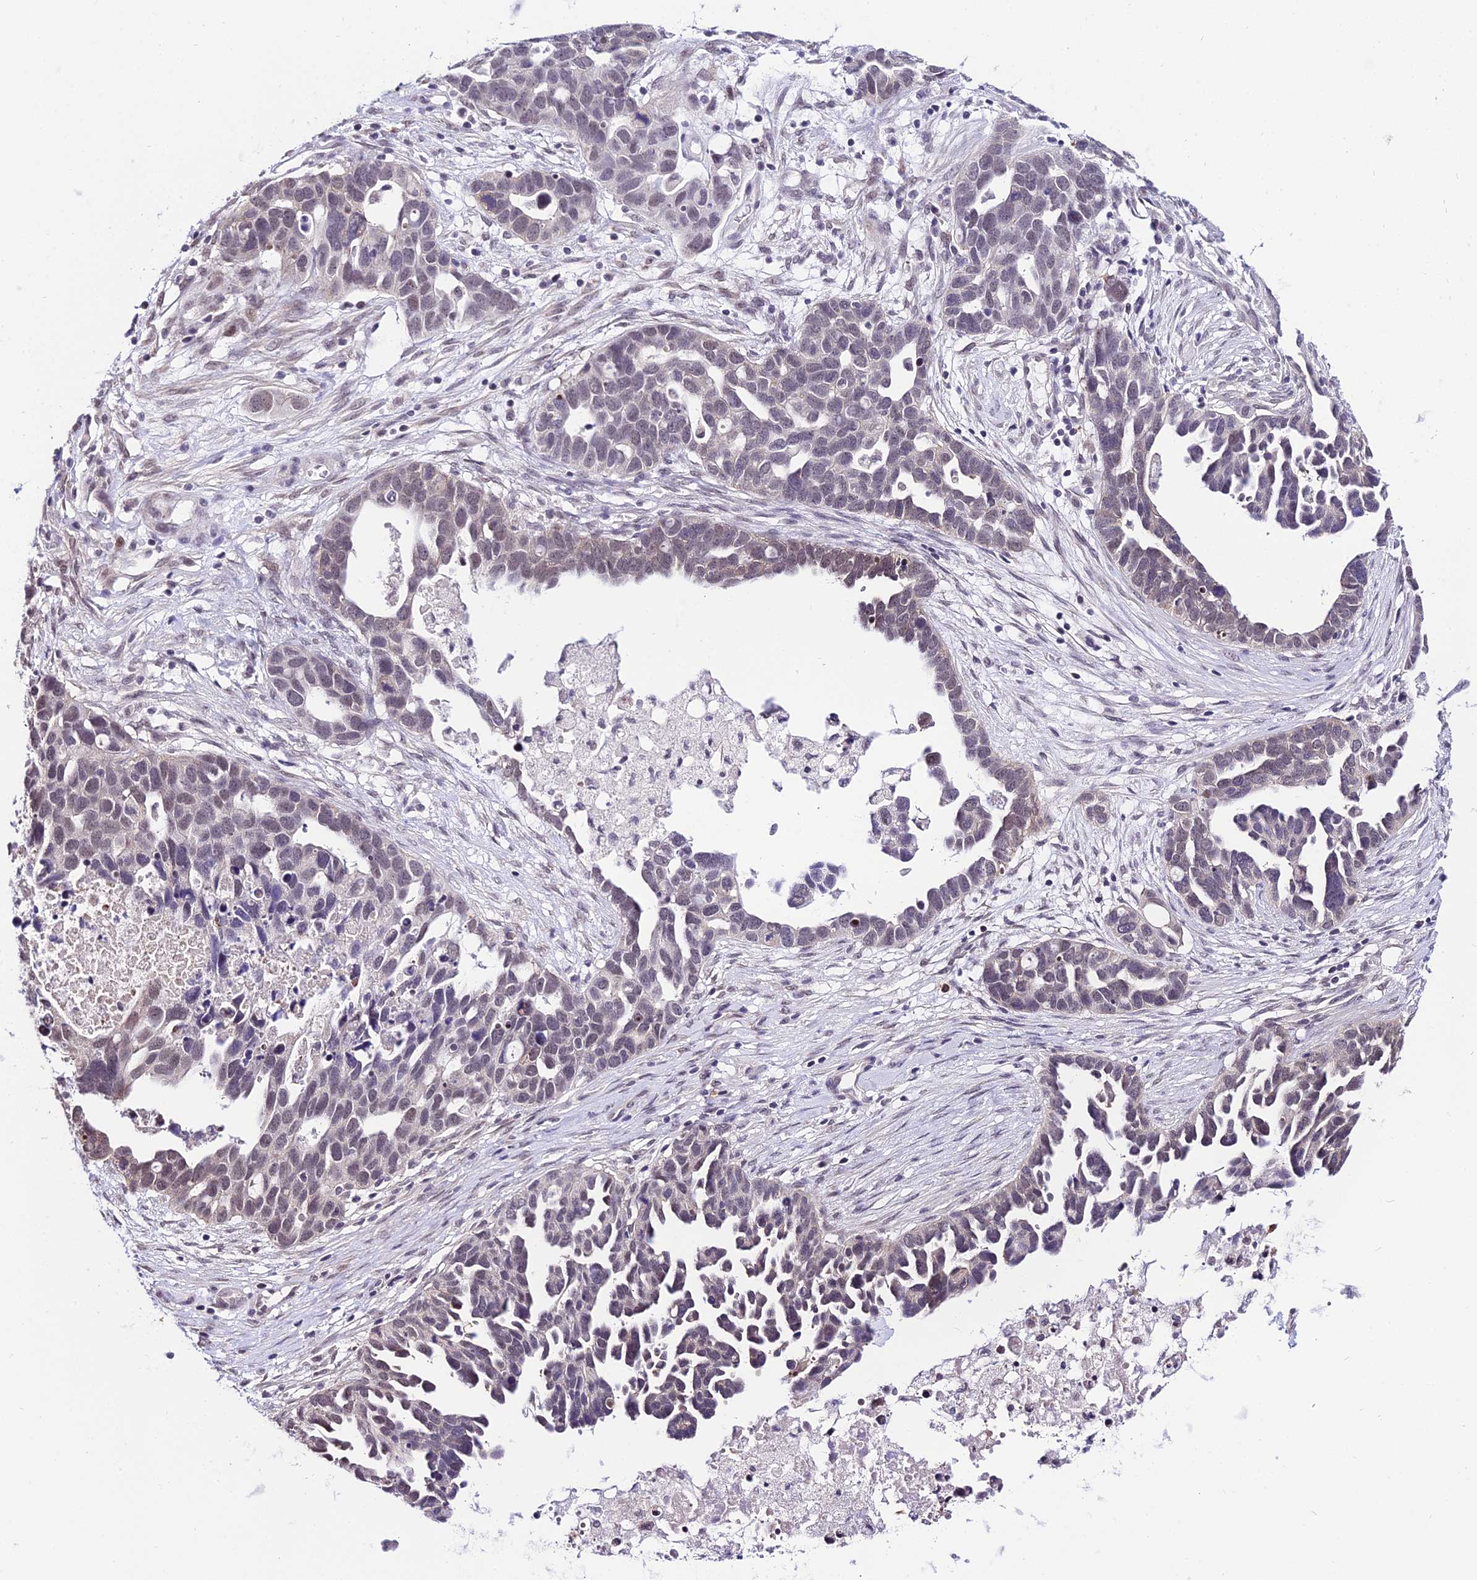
{"staining": {"intensity": "weak", "quantity": "<25%", "location": "nuclear"}, "tissue": "ovarian cancer", "cell_type": "Tumor cells", "image_type": "cancer", "snomed": [{"axis": "morphology", "description": "Cystadenocarcinoma, serous, NOS"}, {"axis": "topography", "description": "Ovary"}], "caption": "Histopathology image shows no significant protein positivity in tumor cells of ovarian cancer.", "gene": "POLR2I", "patient": {"sex": "female", "age": 54}}